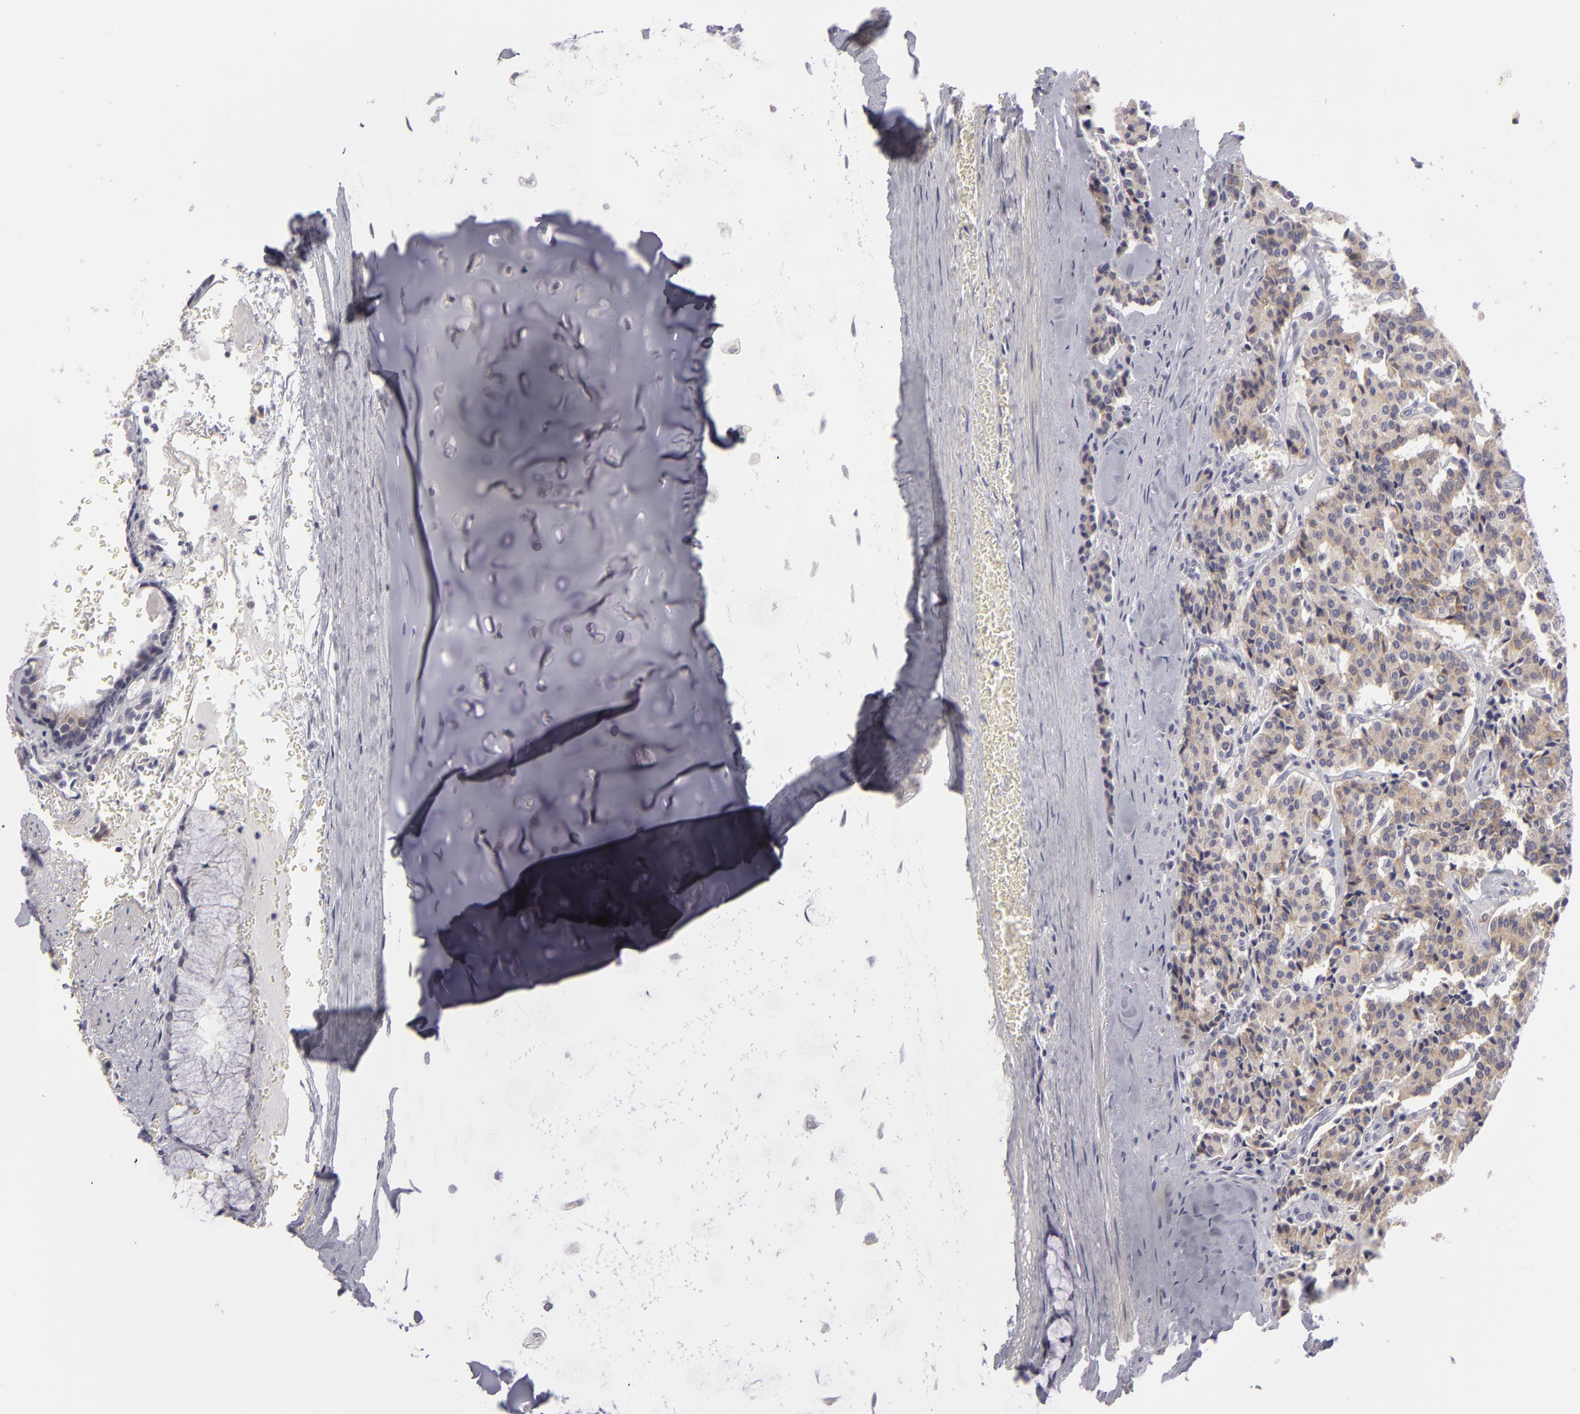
{"staining": {"intensity": "weak", "quantity": ">75%", "location": "cytoplasmic/membranous"}, "tissue": "carcinoid", "cell_type": "Tumor cells", "image_type": "cancer", "snomed": [{"axis": "morphology", "description": "Carcinoid, malignant, NOS"}, {"axis": "topography", "description": "Bronchus"}], "caption": "Malignant carcinoid stained for a protein (brown) shows weak cytoplasmic/membranous positive positivity in about >75% of tumor cells.", "gene": "ATP2B3", "patient": {"sex": "male", "age": 55}}